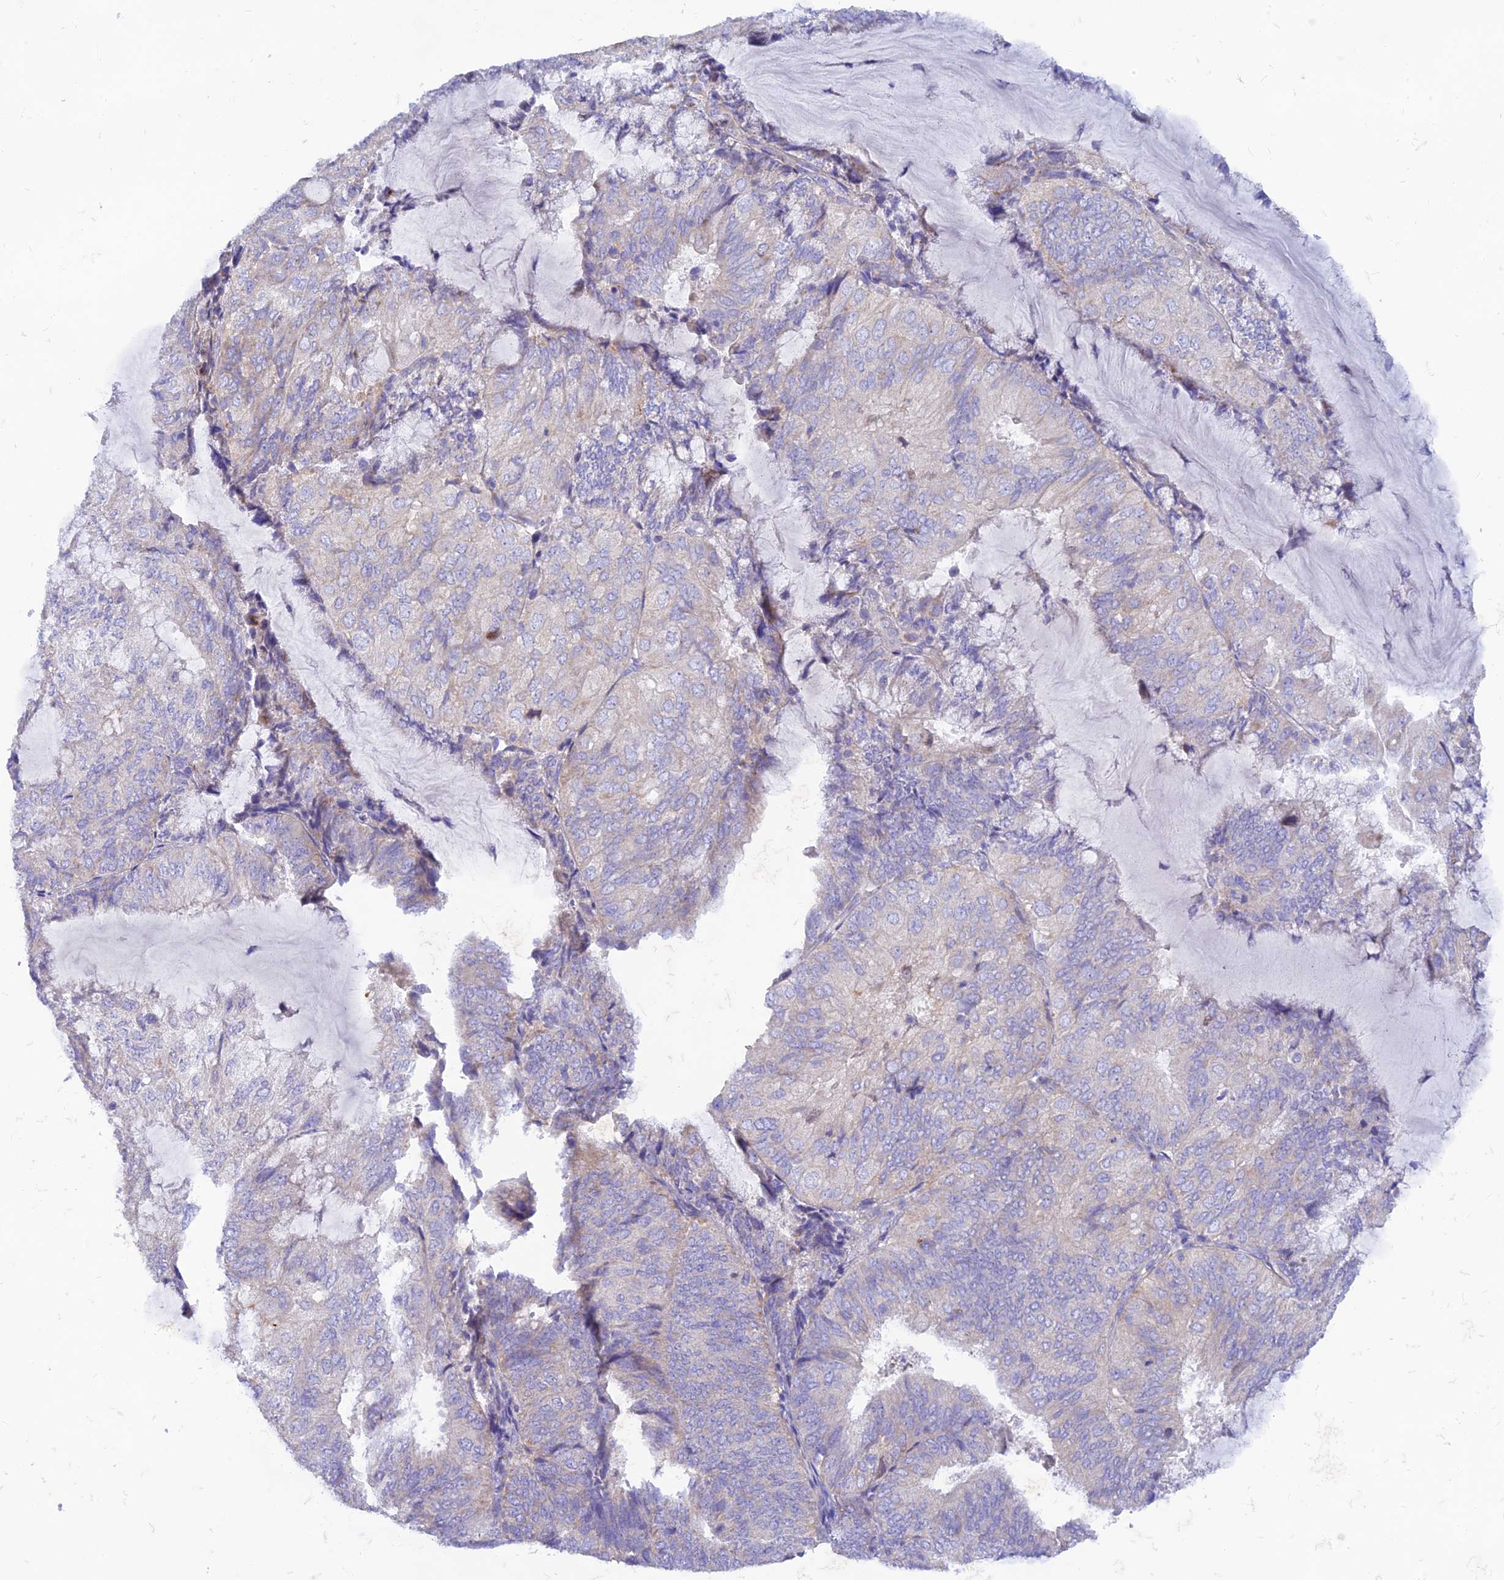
{"staining": {"intensity": "negative", "quantity": "none", "location": "none"}, "tissue": "endometrial cancer", "cell_type": "Tumor cells", "image_type": "cancer", "snomed": [{"axis": "morphology", "description": "Adenocarcinoma, NOS"}, {"axis": "topography", "description": "Endometrium"}], "caption": "The histopathology image exhibits no significant expression in tumor cells of adenocarcinoma (endometrial). (Stains: DAB IHC with hematoxylin counter stain, Microscopy: brightfield microscopy at high magnification).", "gene": "TMEM30B", "patient": {"sex": "female", "age": 81}}